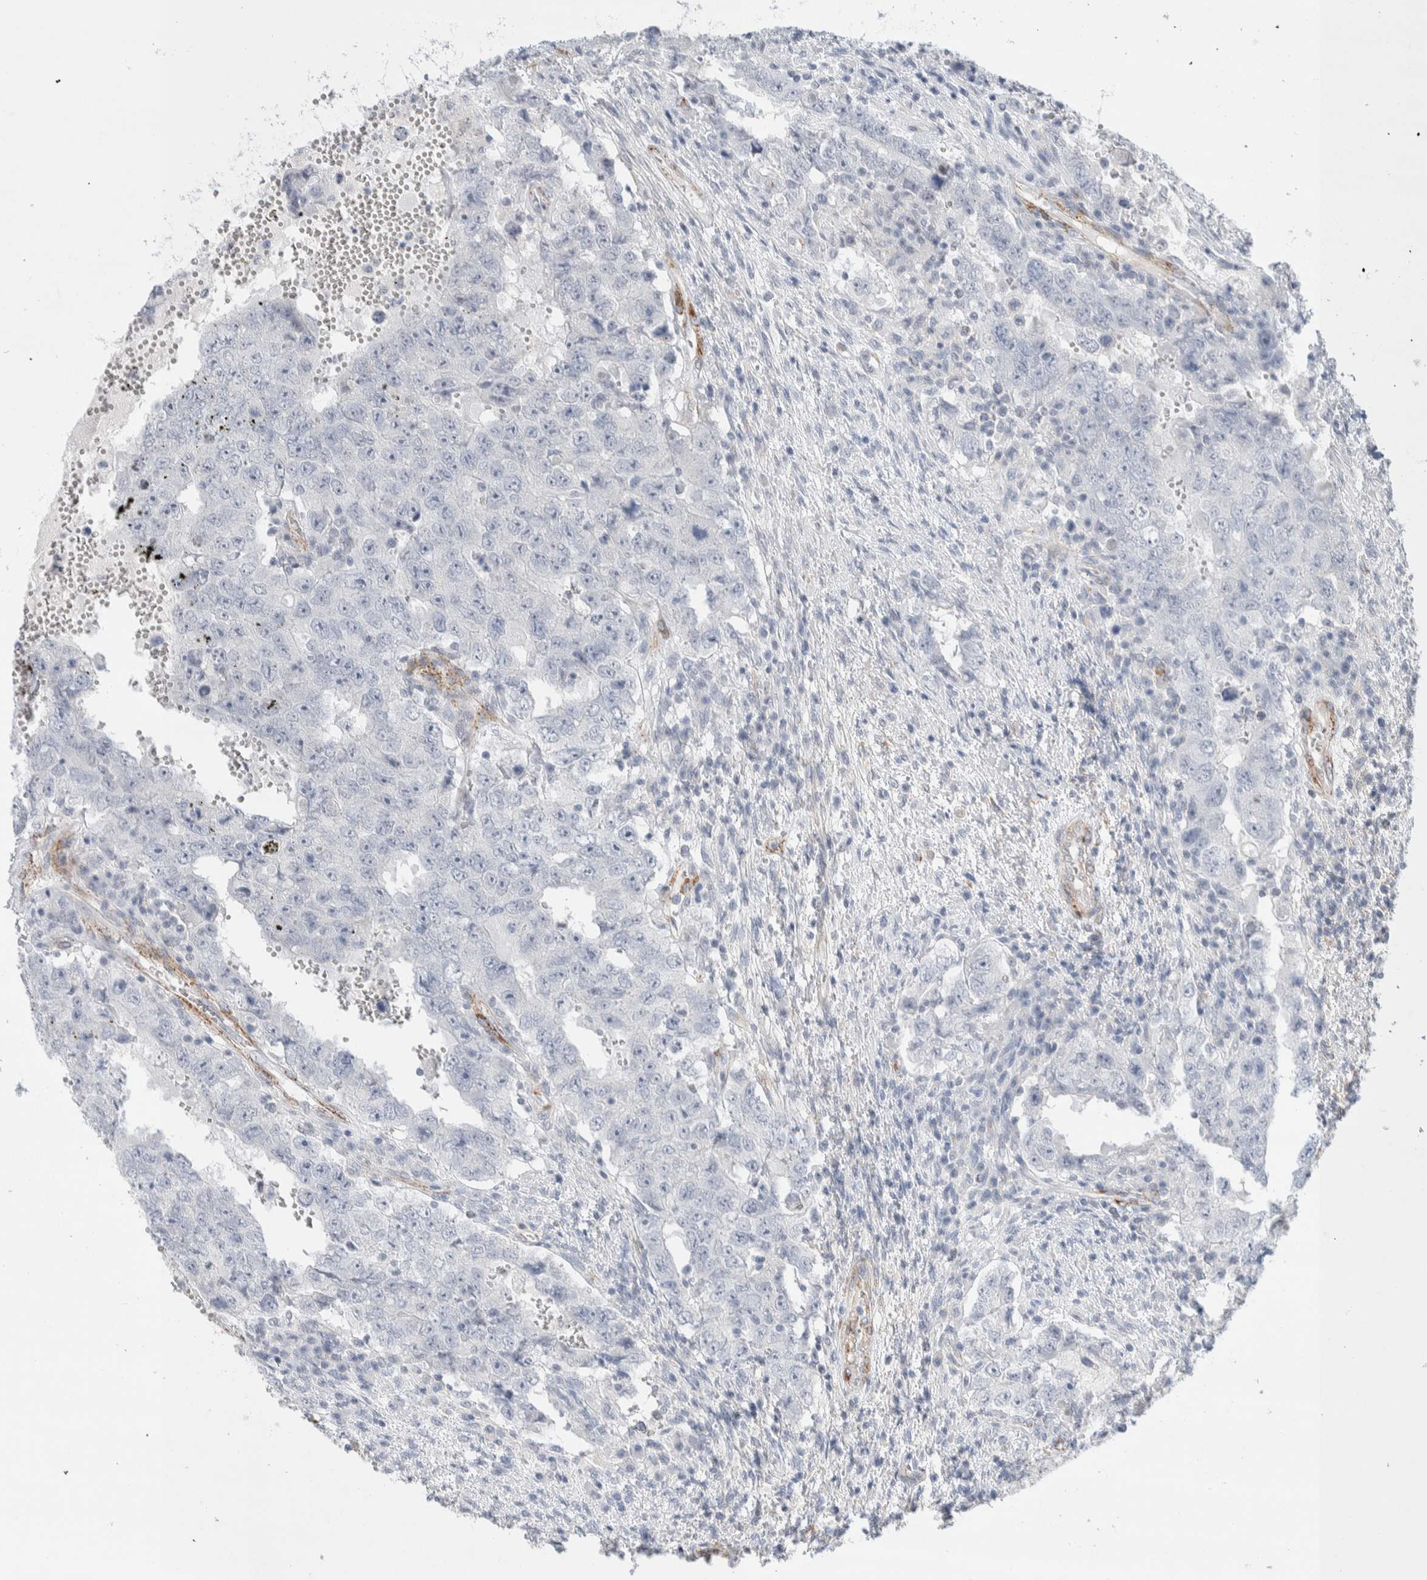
{"staining": {"intensity": "negative", "quantity": "none", "location": "none"}, "tissue": "testis cancer", "cell_type": "Tumor cells", "image_type": "cancer", "snomed": [{"axis": "morphology", "description": "Carcinoma, Embryonal, NOS"}, {"axis": "topography", "description": "Testis"}], "caption": "Testis cancer was stained to show a protein in brown. There is no significant expression in tumor cells. (Brightfield microscopy of DAB IHC at high magnification).", "gene": "SEPTIN4", "patient": {"sex": "male", "age": 26}}